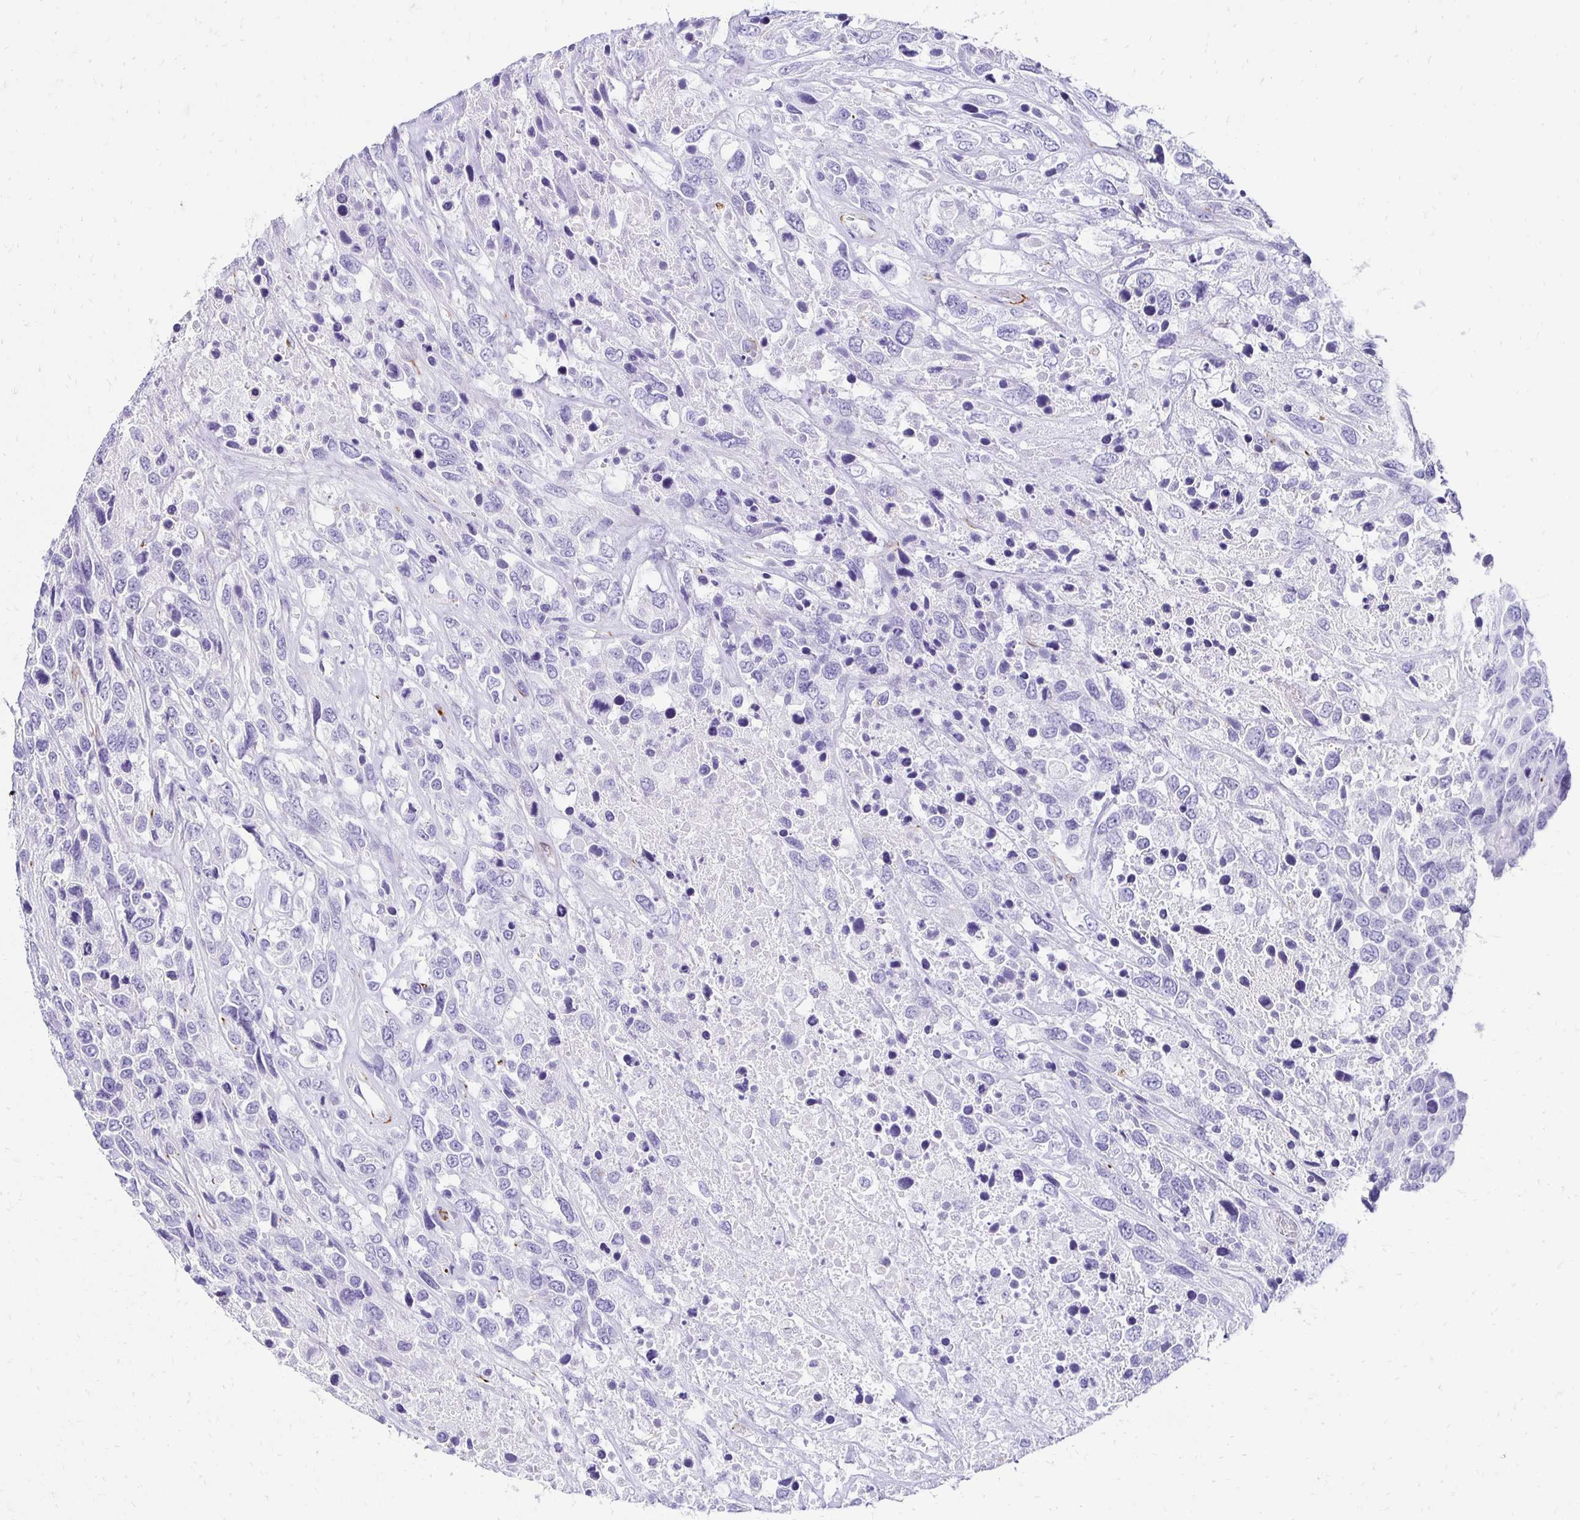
{"staining": {"intensity": "negative", "quantity": "none", "location": "none"}, "tissue": "urothelial cancer", "cell_type": "Tumor cells", "image_type": "cancer", "snomed": [{"axis": "morphology", "description": "Urothelial carcinoma, High grade"}, {"axis": "topography", "description": "Urinary bladder"}], "caption": "High magnification brightfield microscopy of urothelial carcinoma (high-grade) stained with DAB (brown) and counterstained with hematoxylin (blue): tumor cells show no significant positivity.", "gene": "TMEM54", "patient": {"sex": "female", "age": 70}}